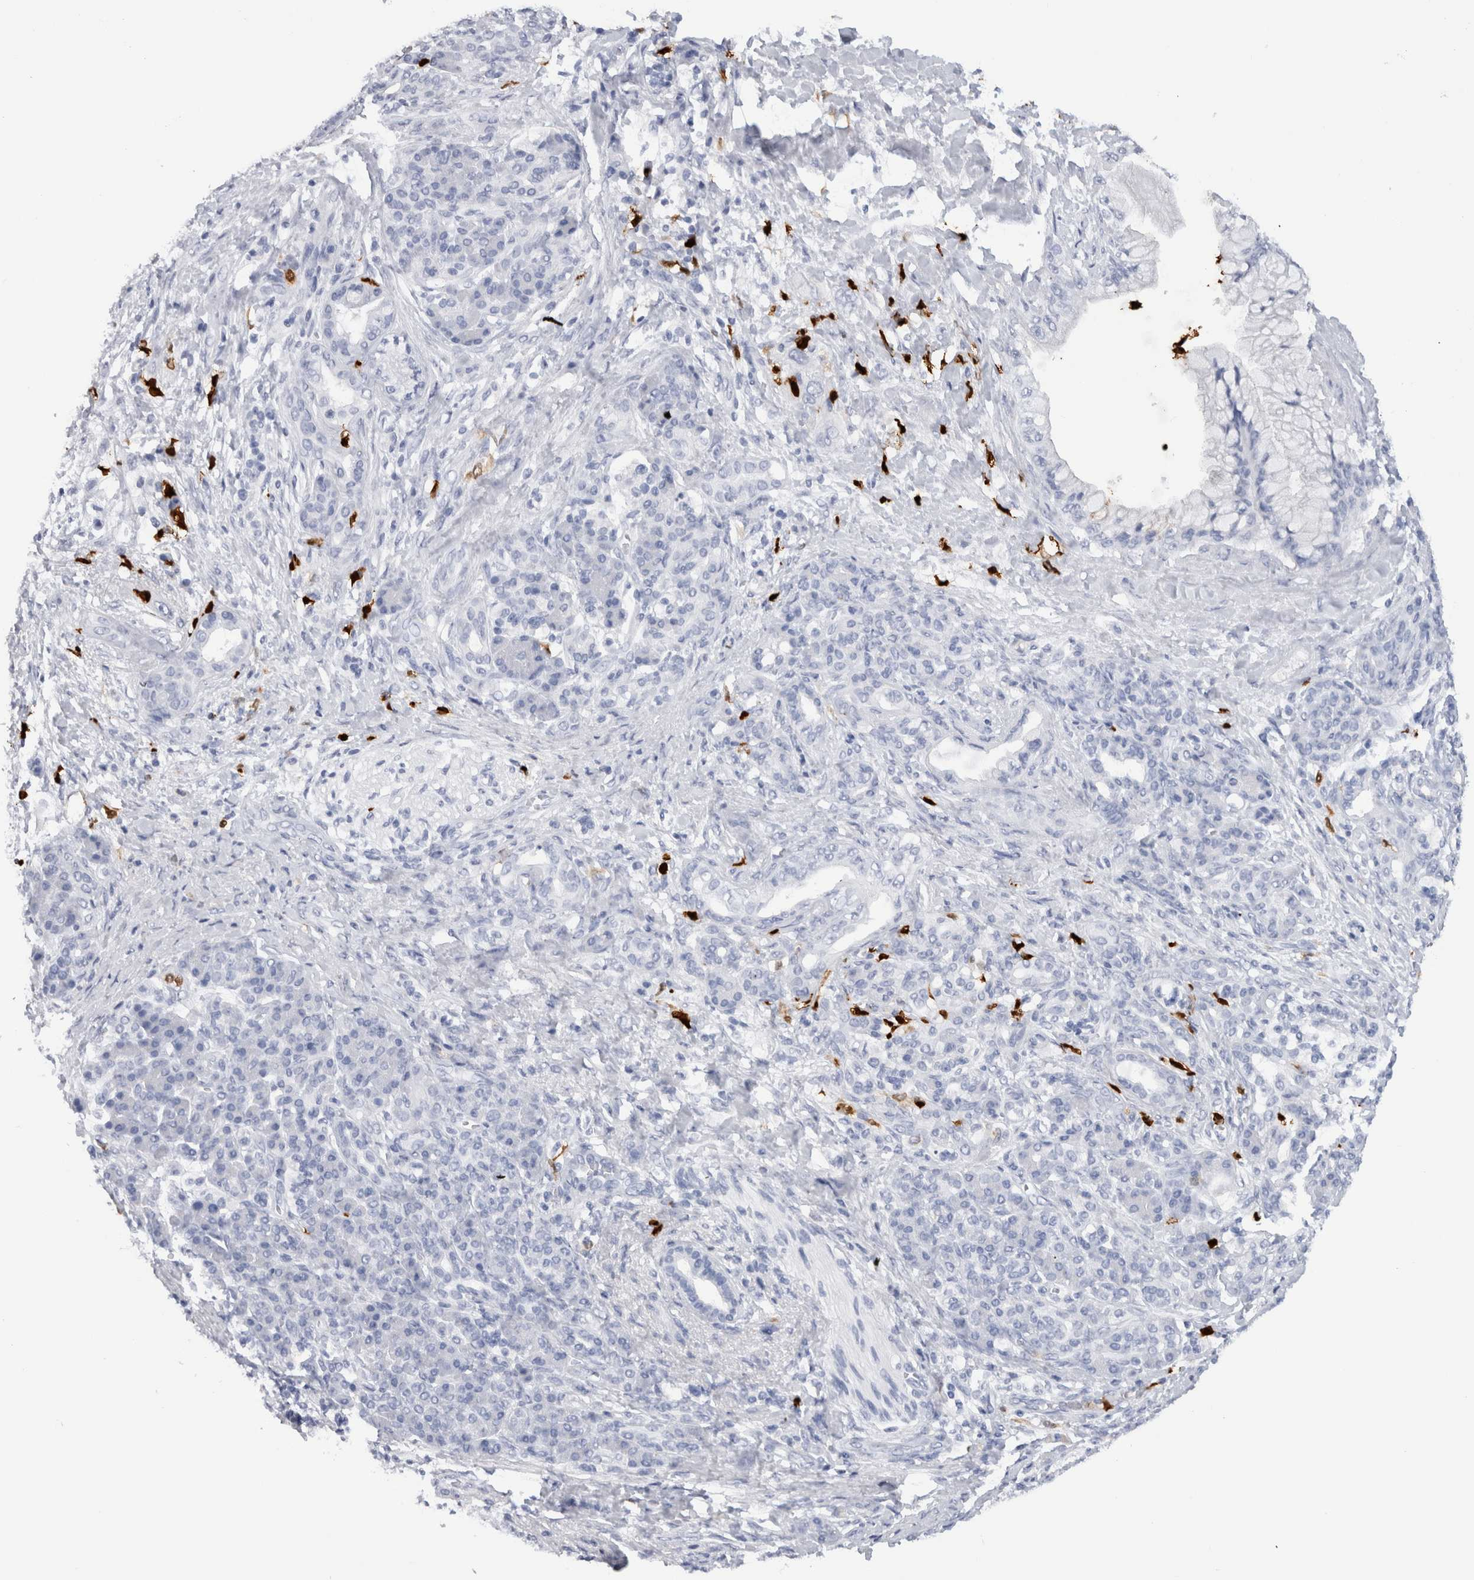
{"staining": {"intensity": "negative", "quantity": "none", "location": "none"}, "tissue": "pancreatic cancer", "cell_type": "Tumor cells", "image_type": "cancer", "snomed": [{"axis": "morphology", "description": "Adenocarcinoma, NOS"}, {"axis": "topography", "description": "Pancreas"}], "caption": "Protein analysis of pancreatic cancer displays no significant staining in tumor cells.", "gene": "S100A8", "patient": {"sex": "male", "age": 59}}